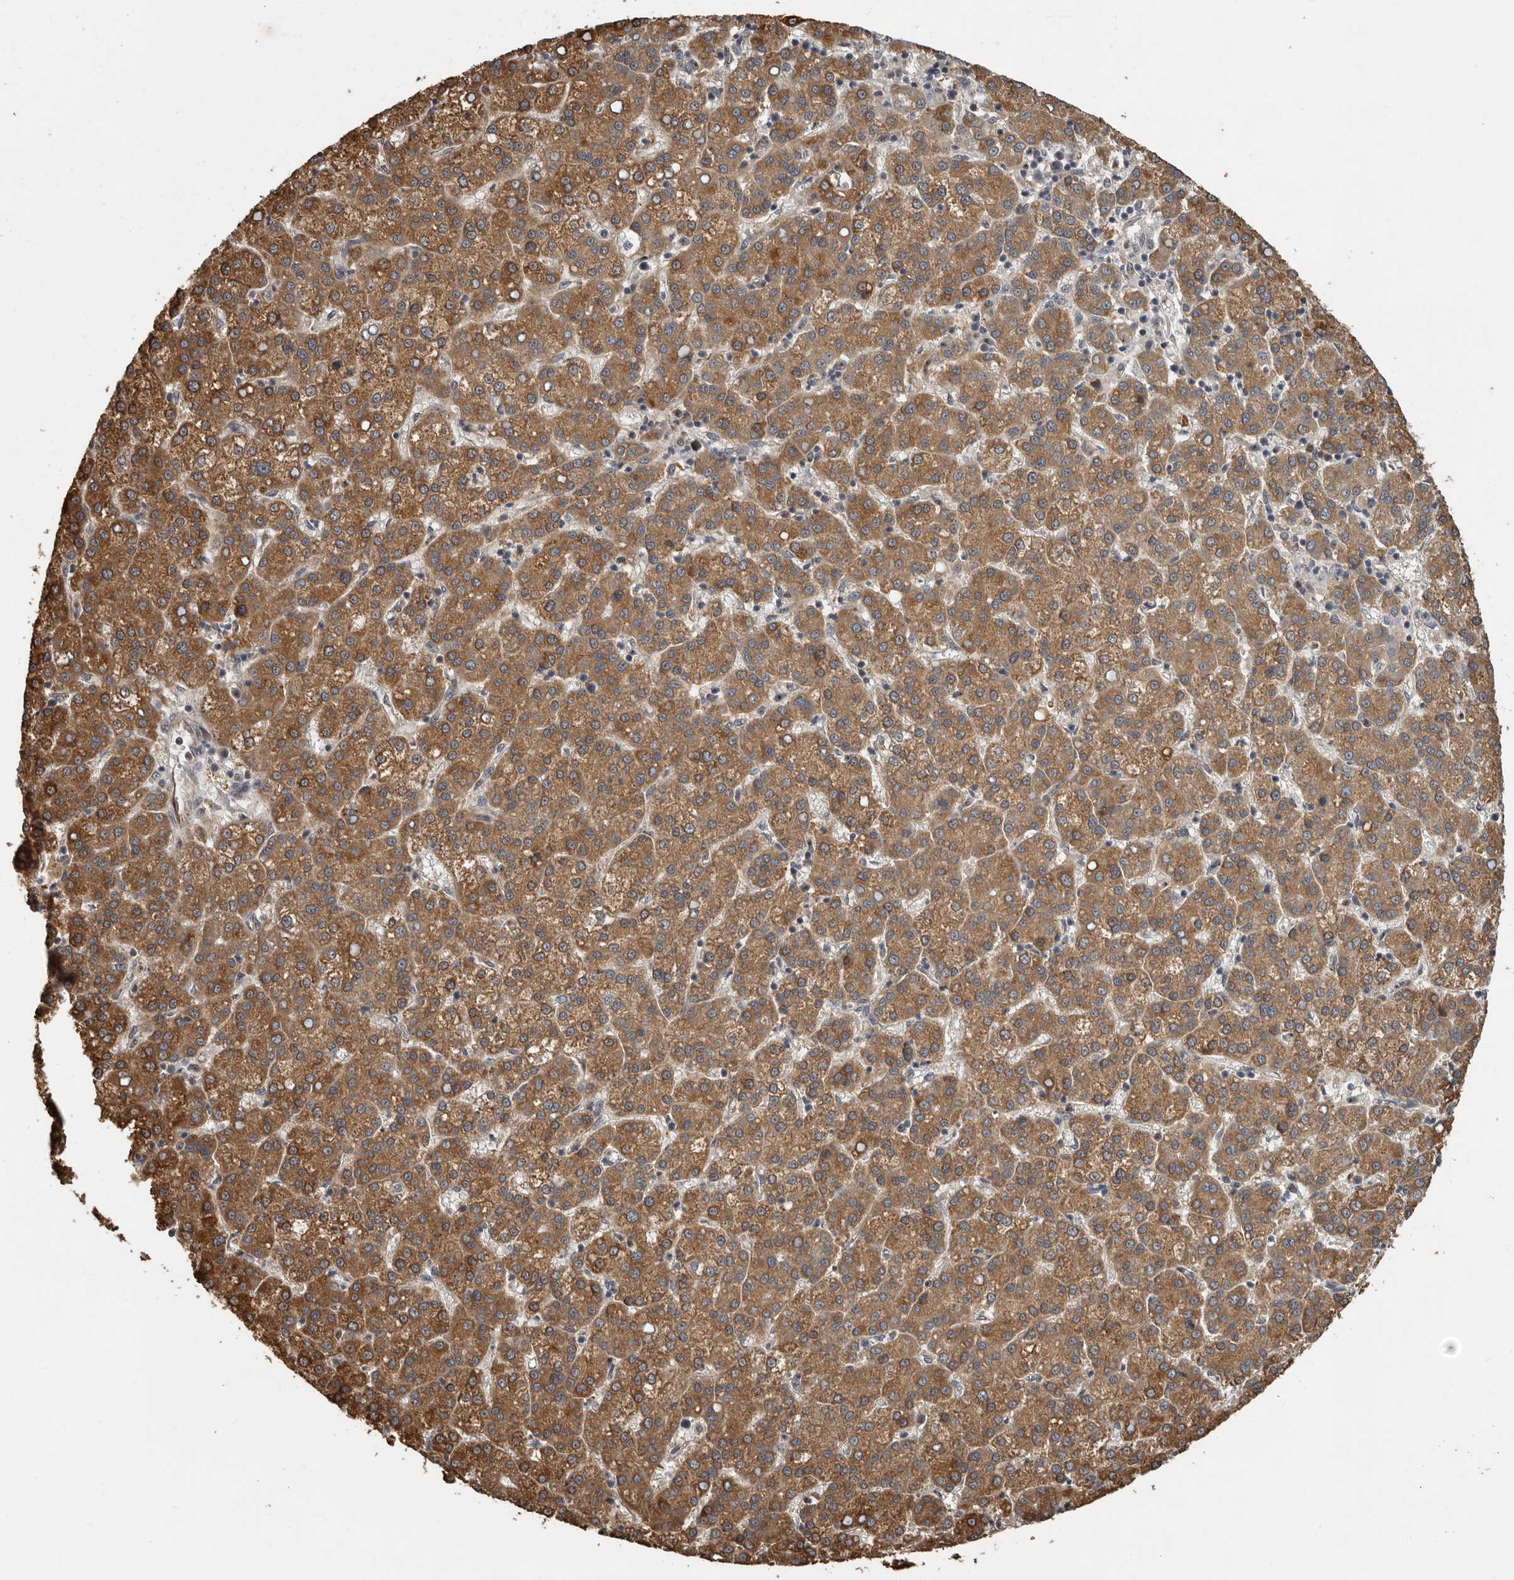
{"staining": {"intensity": "moderate", "quantity": ">75%", "location": "cytoplasmic/membranous"}, "tissue": "liver cancer", "cell_type": "Tumor cells", "image_type": "cancer", "snomed": [{"axis": "morphology", "description": "Carcinoma, Hepatocellular, NOS"}, {"axis": "topography", "description": "Liver"}], "caption": "A brown stain highlights moderate cytoplasmic/membranous positivity of a protein in human liver hepatocellular carcinoma tumor cells. The staining was performed using DAB (3,3'-diaminobenzidine), with brown indicating positive protein expression. Nuclei are stained blue with hematoxylin.", "gene": "CEP350", "patient": {"sex": "female", "age": 58}}